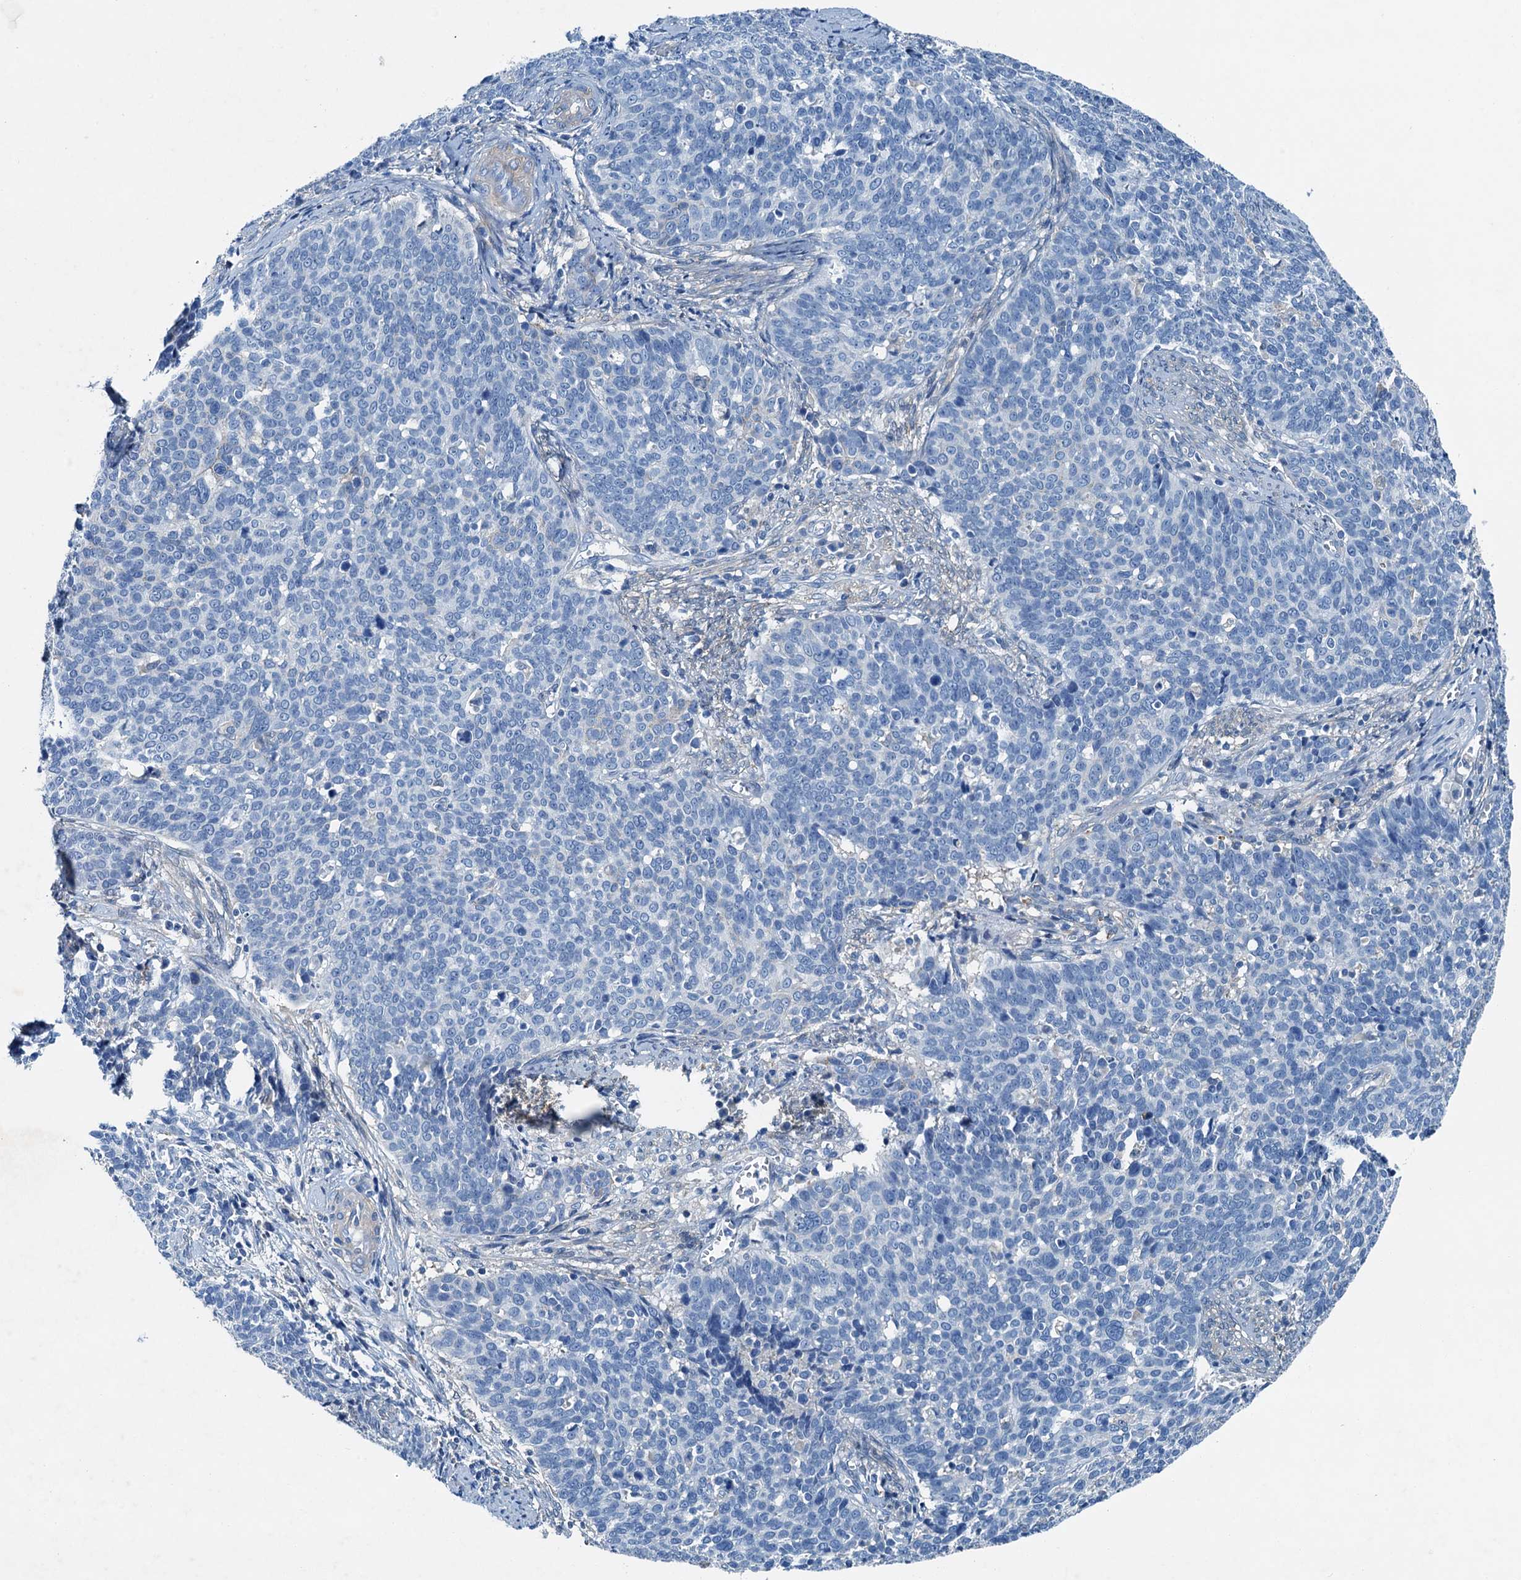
{"staining": {"intensity": "negative", "quantity": "none", "location": "none"}, "tissue": "cervical cancer", "cell_type": "Tumor cells", "image_type": "cancer", "snomed": [{"axis": "morphology", "description": "Squamous cell carcinoma, NOS"}, {"axis": "topography", "description": "Cervix"}], "caption": "High magnification brightfield microscopy of squamous cell carcinoma (cervical) stained with DAB (brown) and counterstained with hematoxylin (blue): tumor cells show no significant staining.", "gene": "RAB3IL1", "patient": {"sex": "female", "age": 39}}